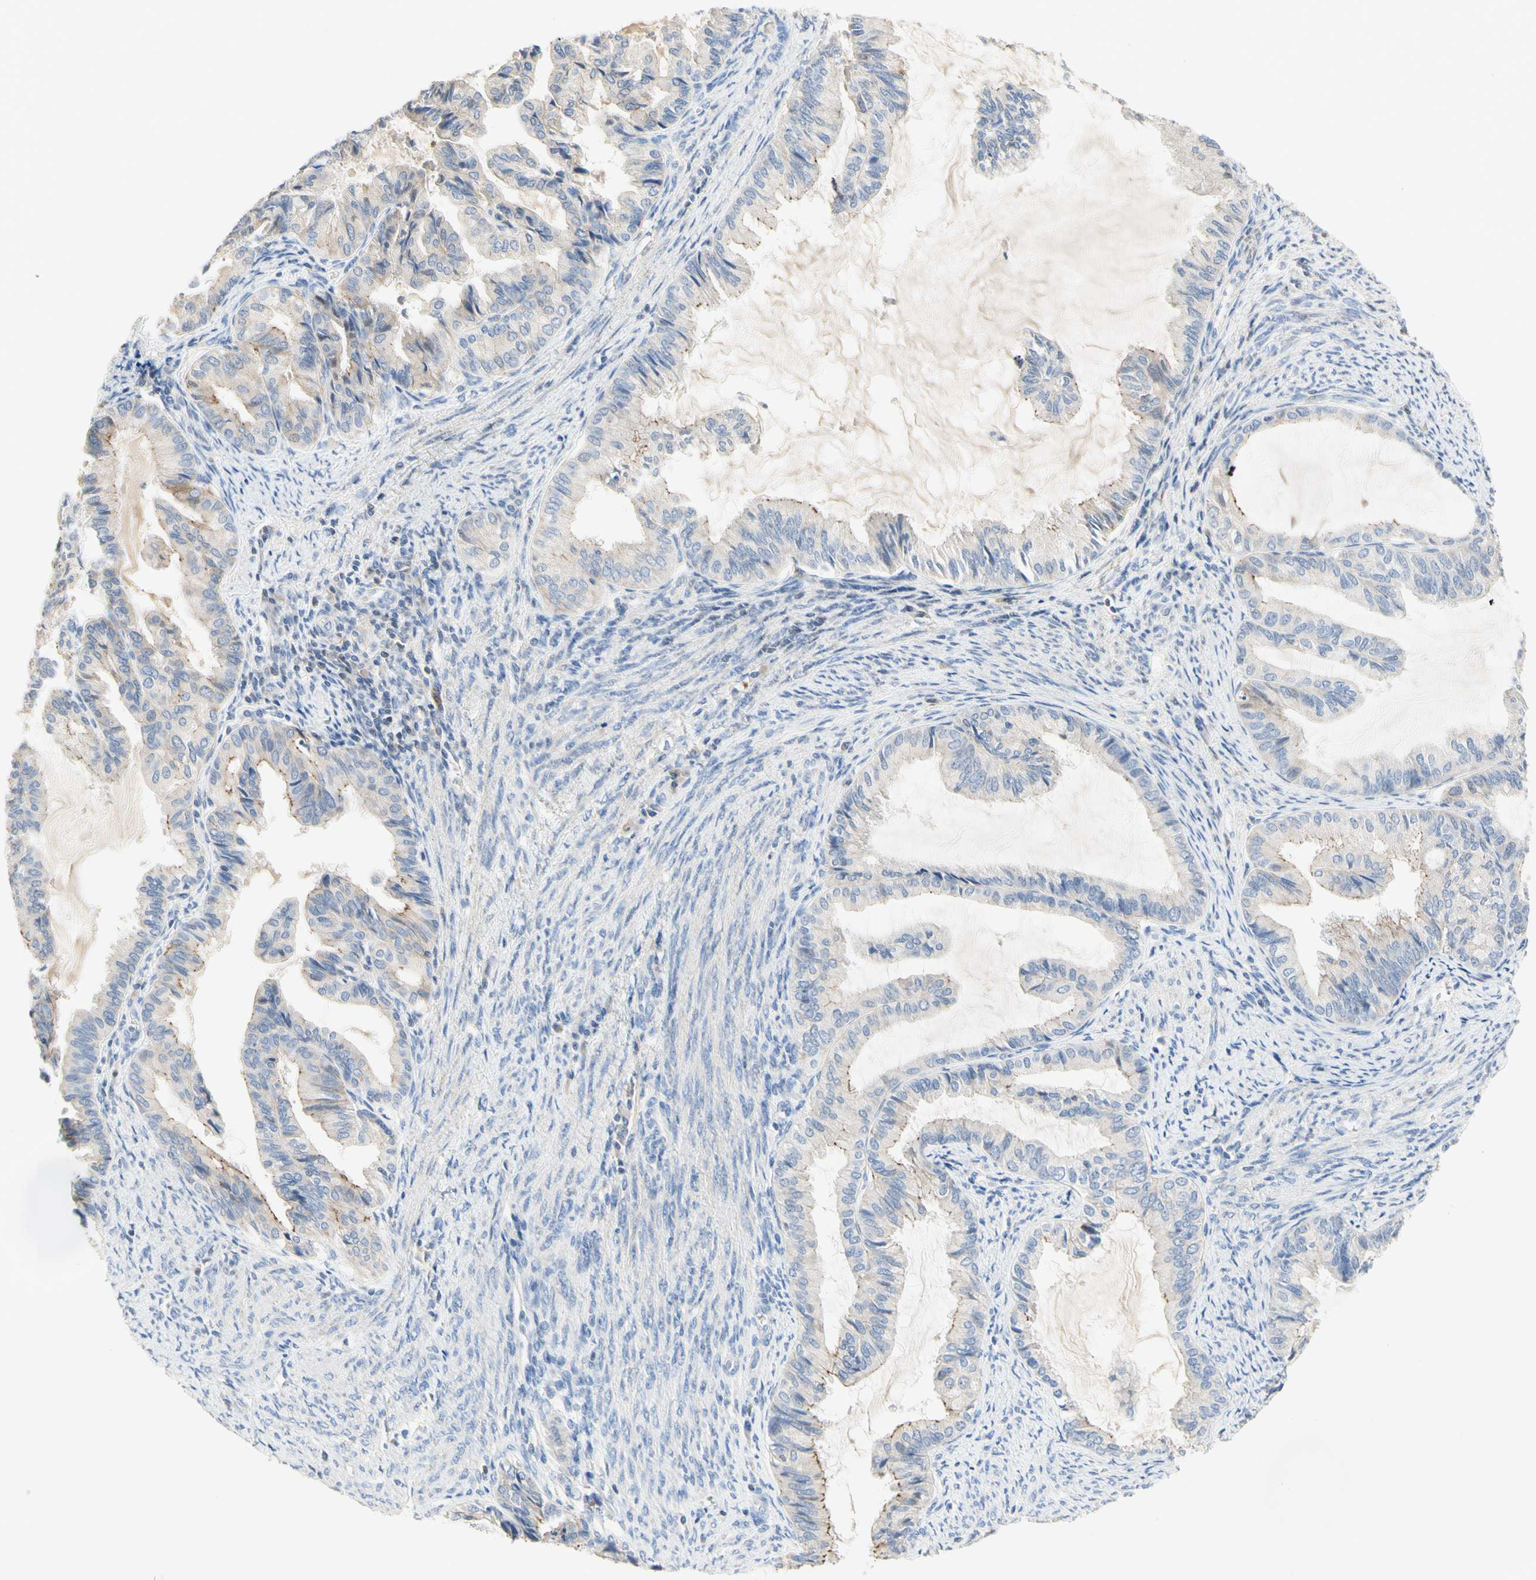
{"staining": {"intensity": "moderate", "quantity": "<25%", "location": "cytoplasmic/membranous"}, "tissue": "endometrial cancer", "cell_type": "Tumor cells", "image_type": "cancer", "snomed": [{"axis": "morphology", "description": "Adenocarcinoma, NOS"}, {"axis": "topography", "description": "Endometrium"}], "caption": "Immunohistochemical staining of human adenocarcinoma (endometrial) shows low levels of moderate cytoplasmic/membranous expression in approximately <25% of tumor cells. Immunohistochemistry stains the protein of interest in brown and the nuclei are stained blue.", "gene": "NECTIN4", "patient": {"sex": "female", "age": 86}}